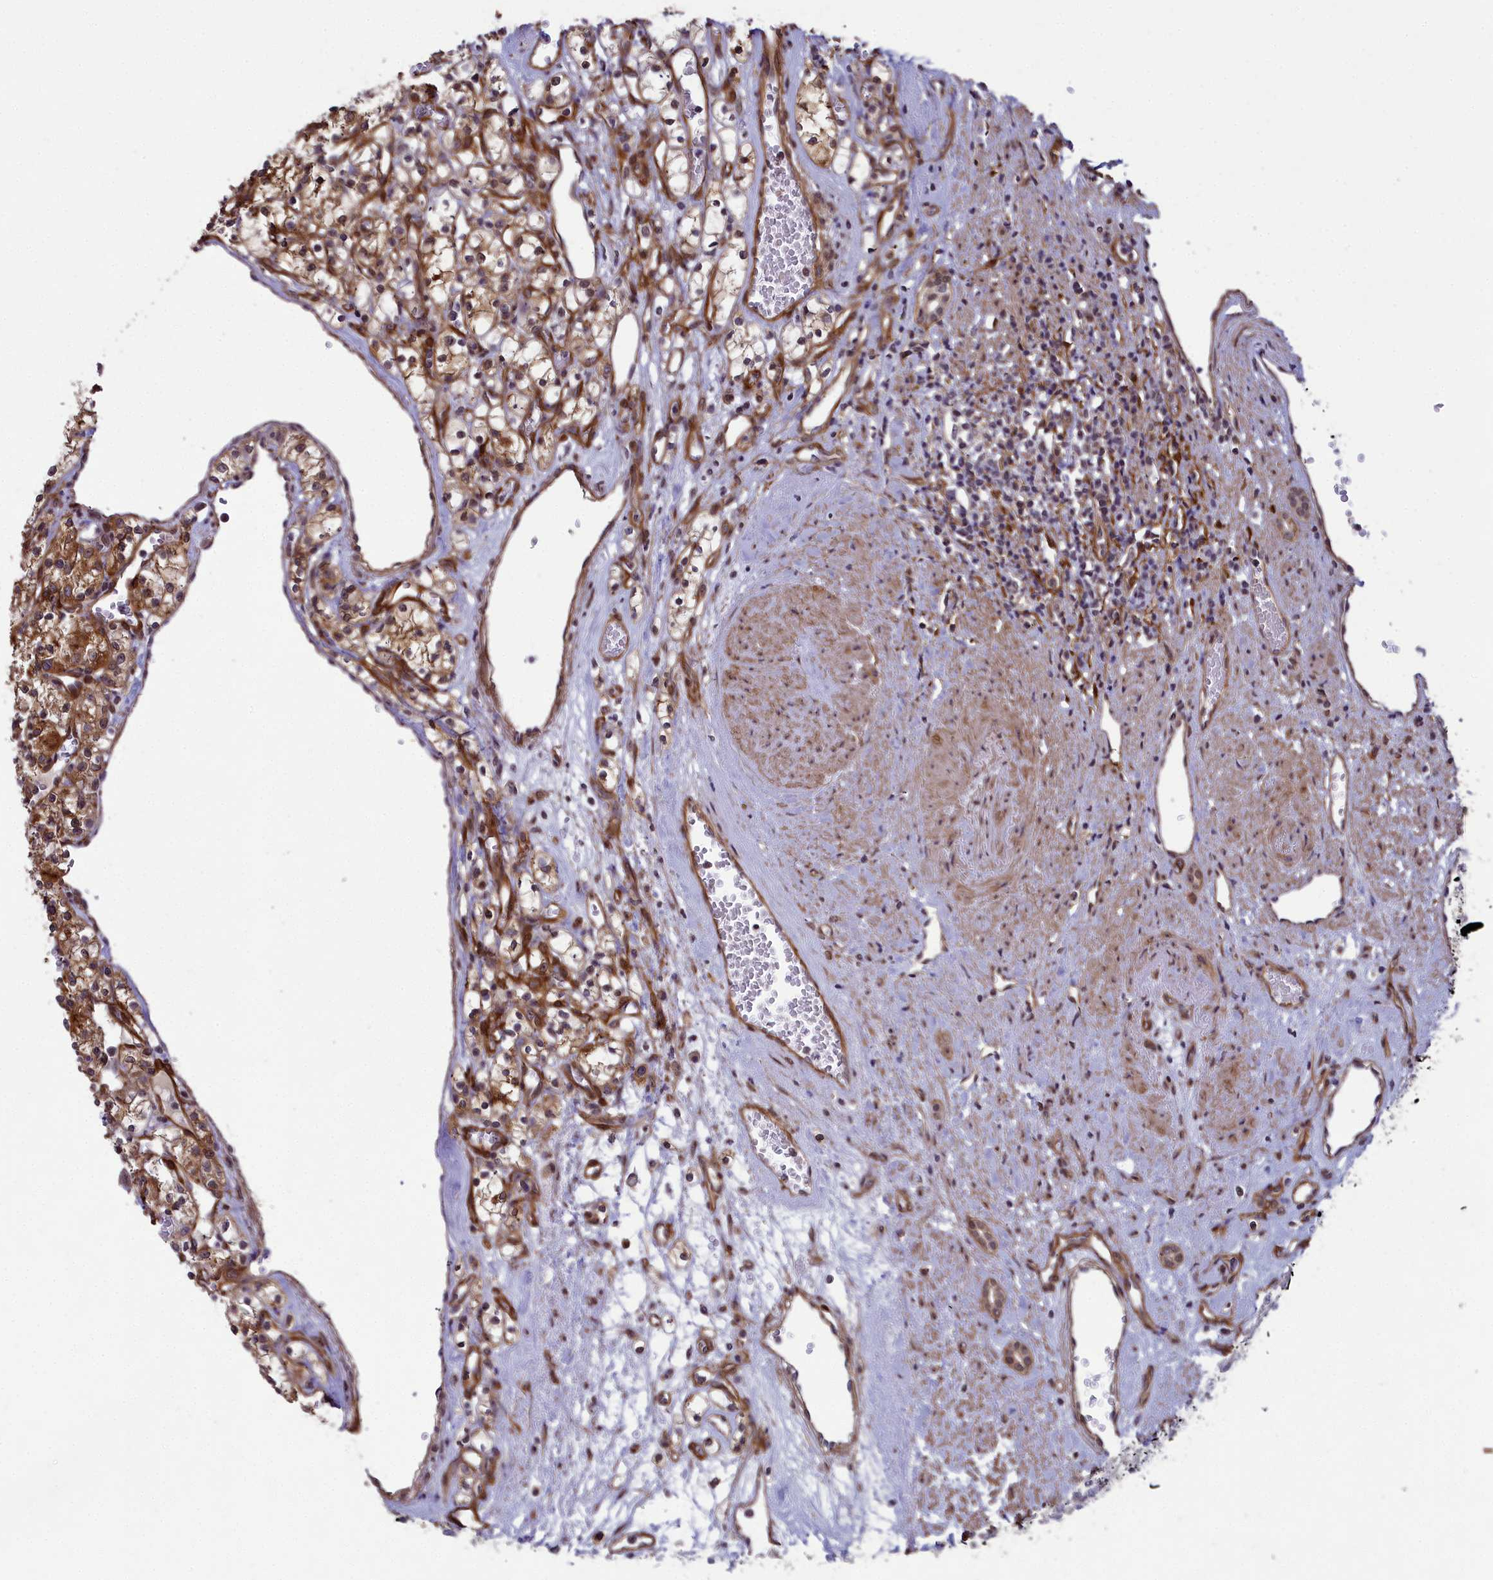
{"staining": {"intensity": "moderate", "quantity": ">75%", "location": "cytoplasmic/membranous,nuclear"}, "tissue": "renal cancer", "cell_type": "Tumor cells", "image_type": "cancer", "snomed": [{"axis": "morphology", "description": "Adenocarcinoma, NOS"}, {"axis": "topography", "description": "Kidney"}], "caption": "A micrograph showing moderate cytoplasmic/membranous and nuclear positivity in approximately >75% of tumor cells in renal cancer, as visualized by brown immunohistochemical staining.", "gene": "TNS1", "patient": {"sex": "female", "age": 59}}